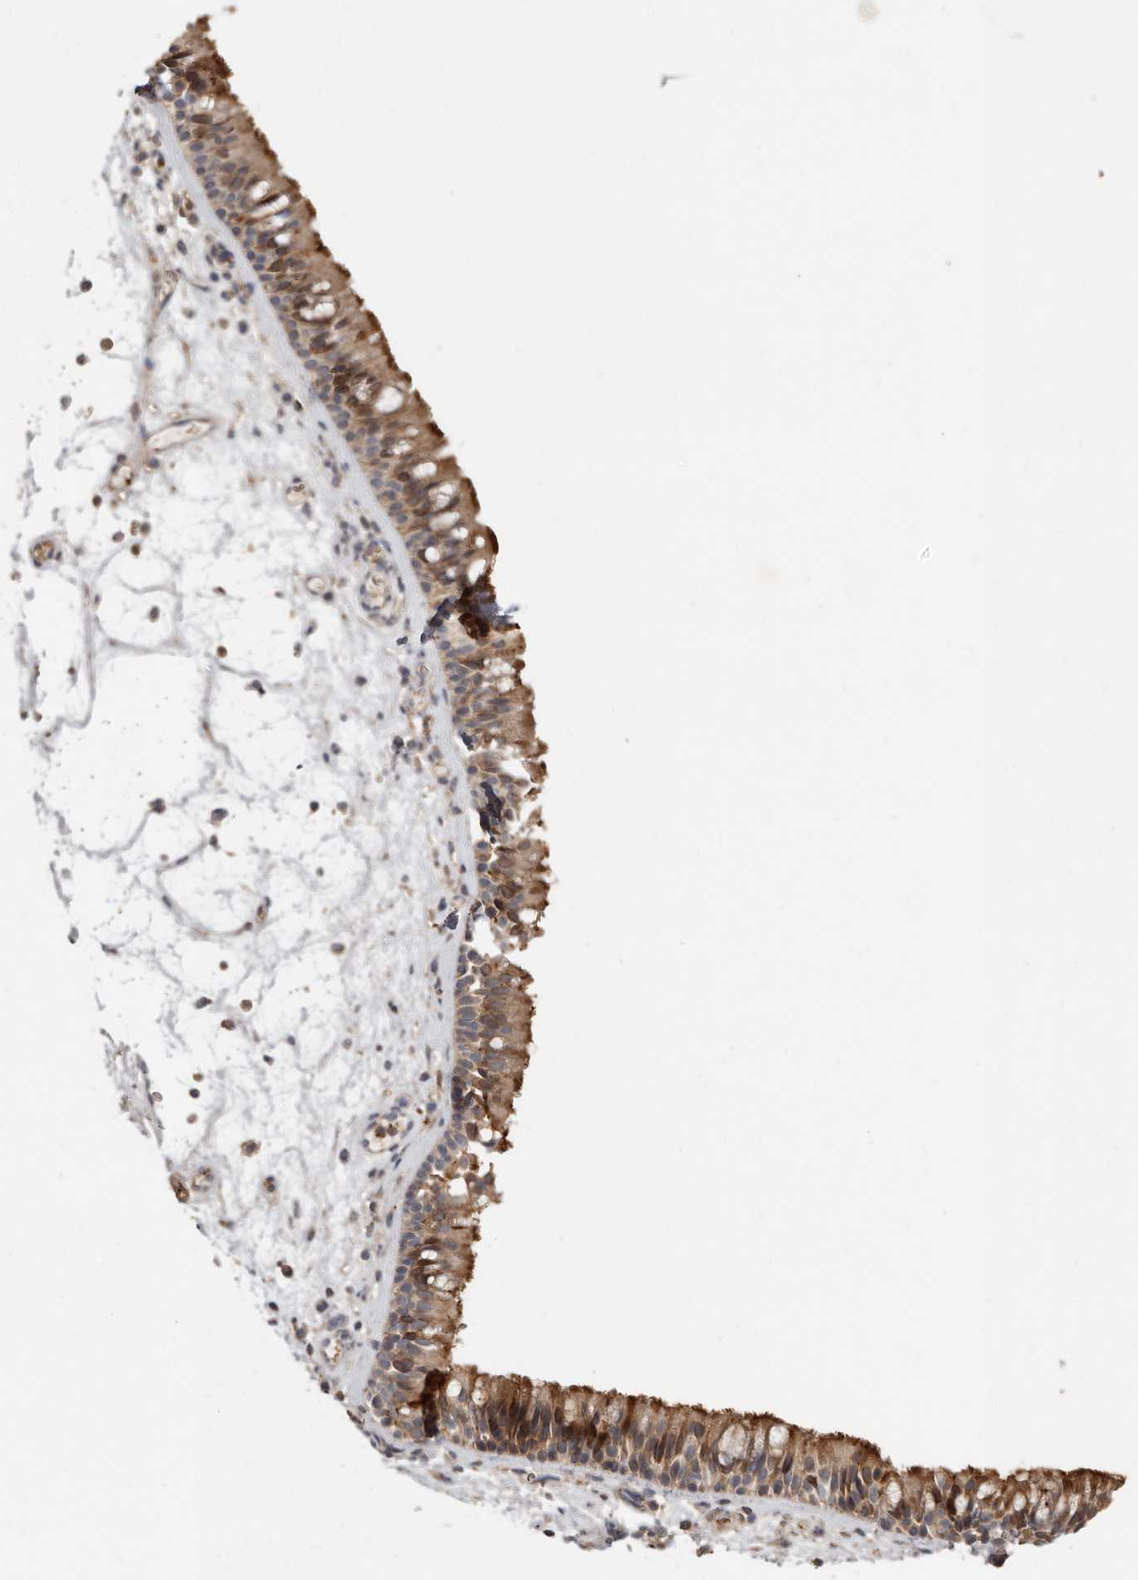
{"staining": {"intensity": "strong", "quantity": "25%-75%", "location": "cytoplasmic/membranous"}, "tissue": "nasopharynx", "cell_type": "Respiratory epithelial cells", "image_type": "normal", "snomed": [{"axis": "morphology", "description": "Normal tissue, NOS"}, {"axis": "morphology", "description": "Inflammation, NOS"}, {"axis": "morphology", "description": "Malignant melanoma, Metastatic site"}, {"axis": "topography", "description": "Nasopharynx"}], "caption": "This is a photomicrograph of IHC staining of benign nasopharynx, which shows strong staining in the cytoplasmic/membranous of respiratory epithelial cells.", "gene": "KIF26B", "patient": {"sex": "male", "age": 70}}